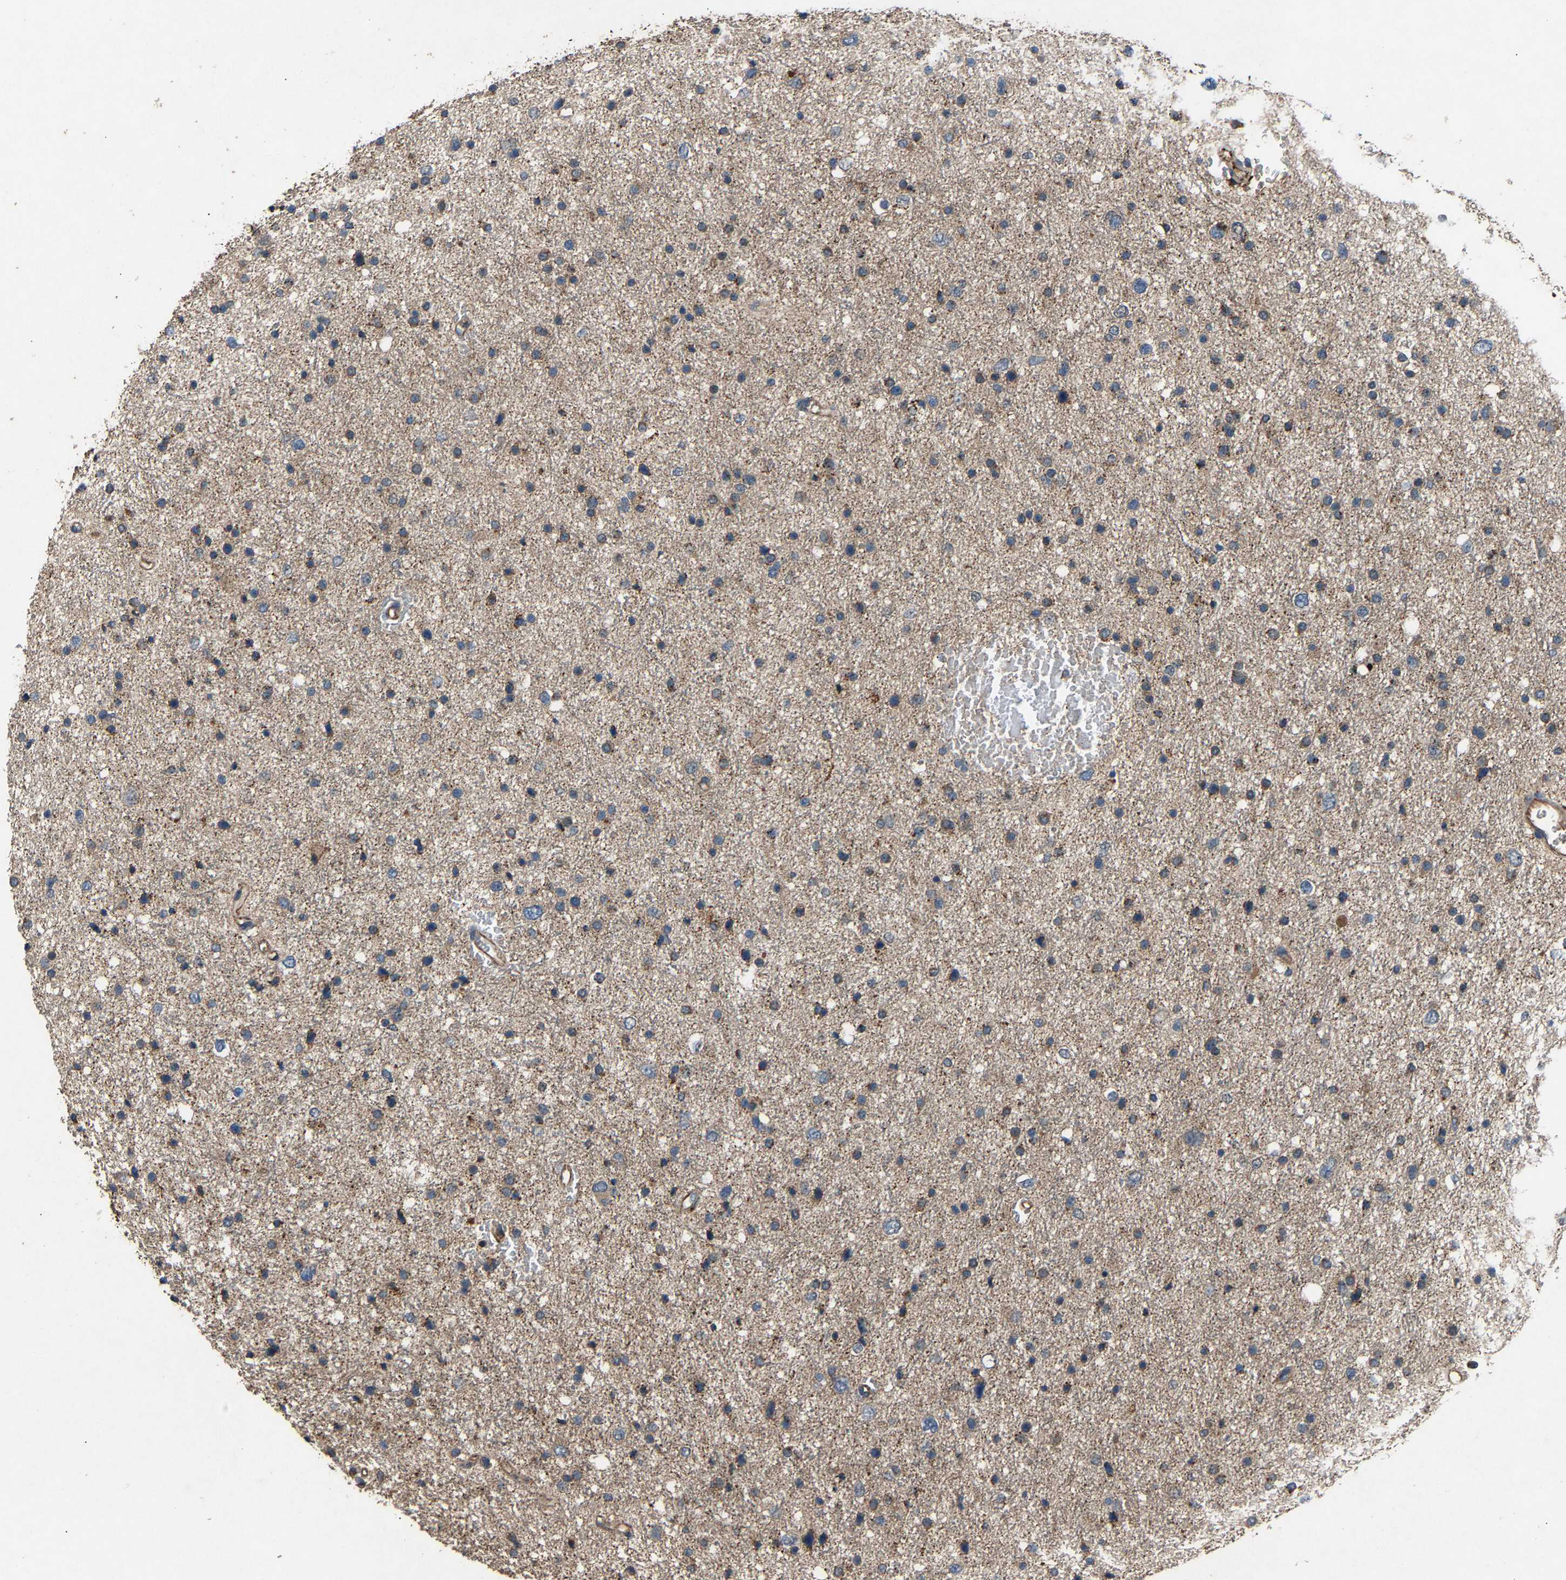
{"staining": {"intensity": "weak", "quantity": "25%-75%", "location": "cytoplasmic/membranous"}, "tissue": "glioma", "cell_type": "Tumor cells", "image_type": "cancer", "snomed": [{"axis": "morphology", "description": "Glioma, malignant, Low grade"}, {"axis": "topography", "description": "Brain"}], "caption": "Immunohistochemical staining of glioma demonstrates low levels of weak cytoplasmic/membranous staining in about 25%-75% of tumor cells. (IHC, brightfield microscopy, high magnification).", "gene": "PPID", "patient": {"sex": "female", "age": 37}}